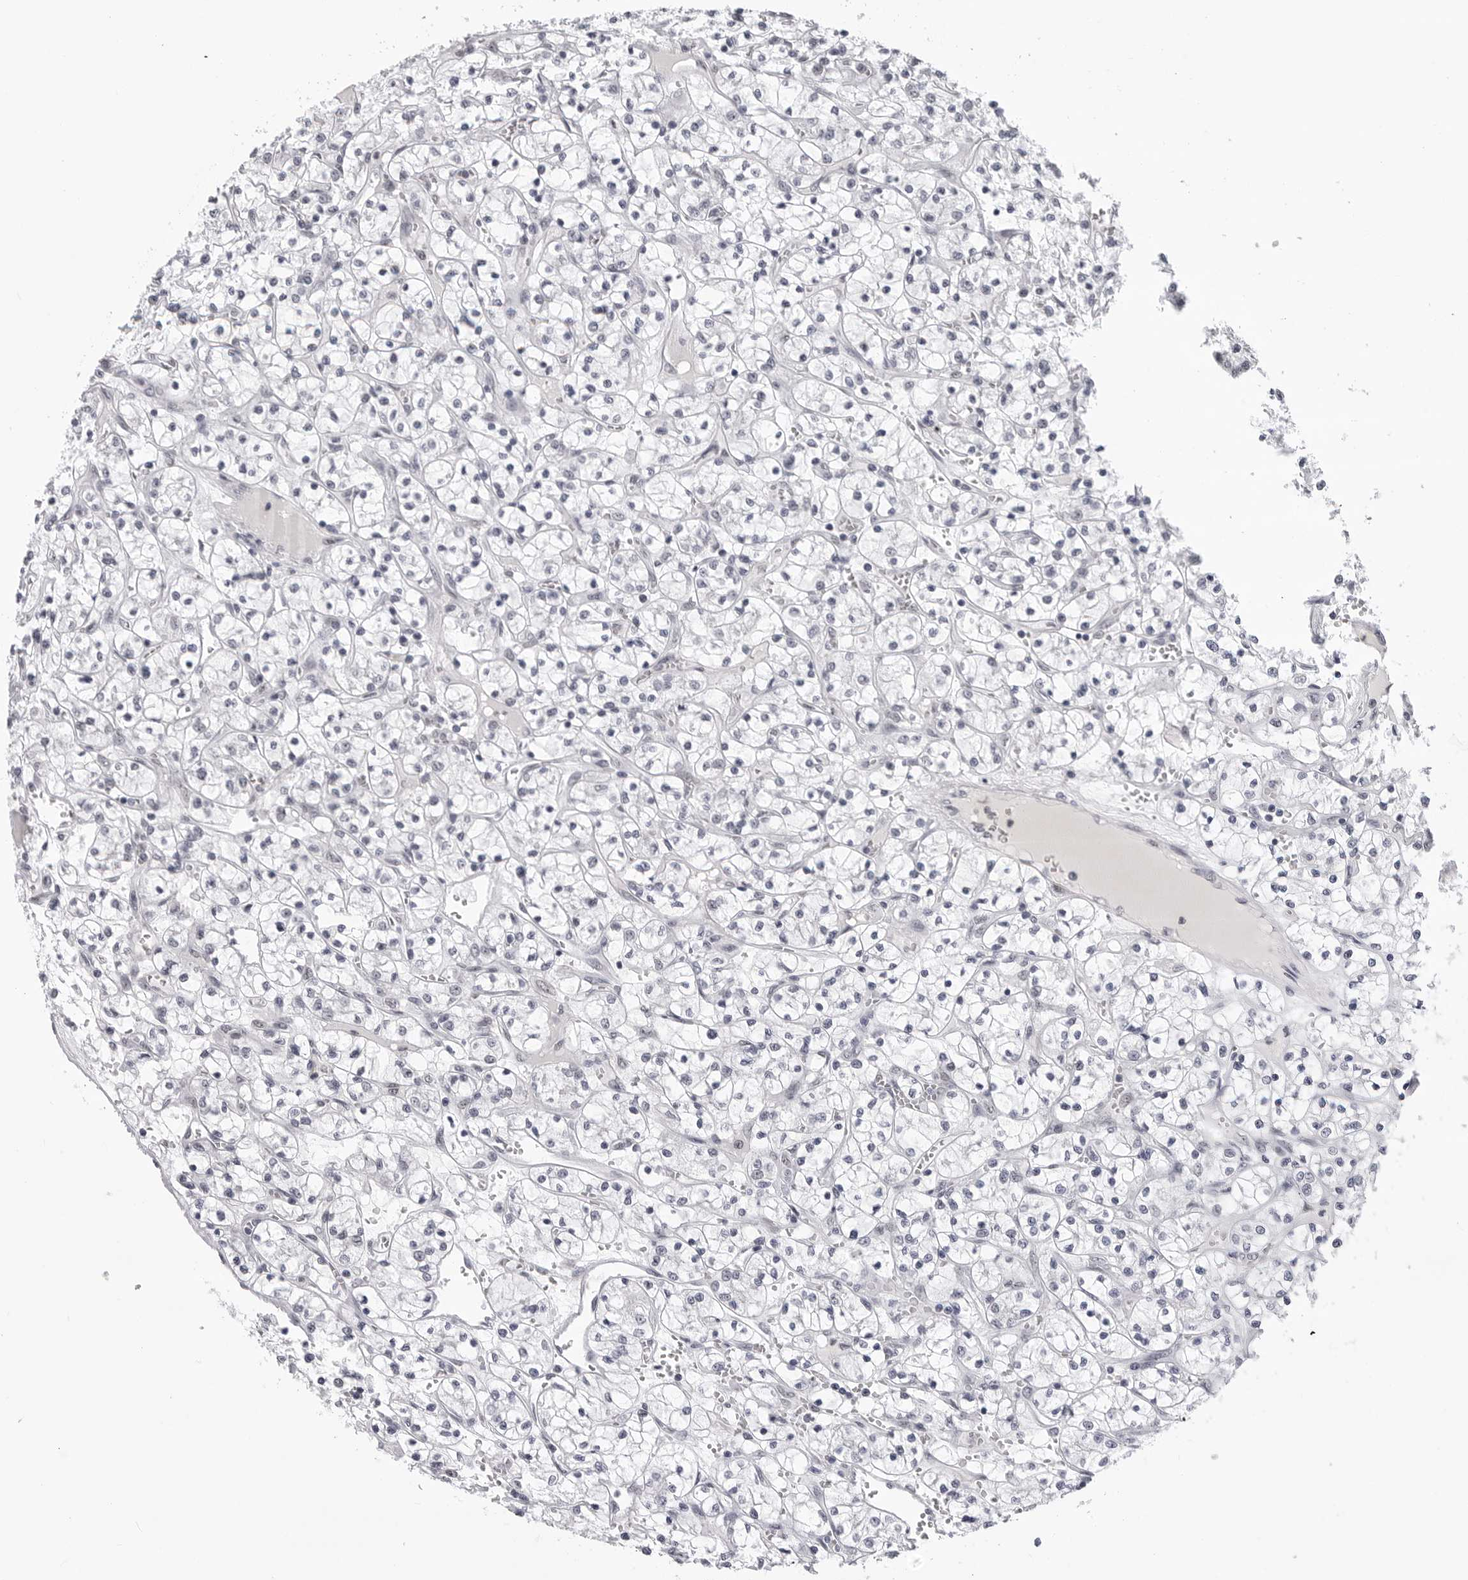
{"staining": {"intensity": "negative", "quantity": "none", "location": "none"}, "tissue": "renal cancer", "cell_type": "Tumor cells", "image_type": "cancer", "snomed": [{"axis": "morphology", "description": "Adenocarcinoma, NOS"}, {"axis": "topography", "description": "Kidney"}], "caption": "Tumor cells show no significant expression in renal adenocarcinoma. Brightfield microscopy of IHC stained with DAB (3,3'-diaminobenzidine) (brown) and hematoxylin (blue), captured at high magnification.", "gene": "SF3B4", "patient": {"sex": "female", "age": 69}}